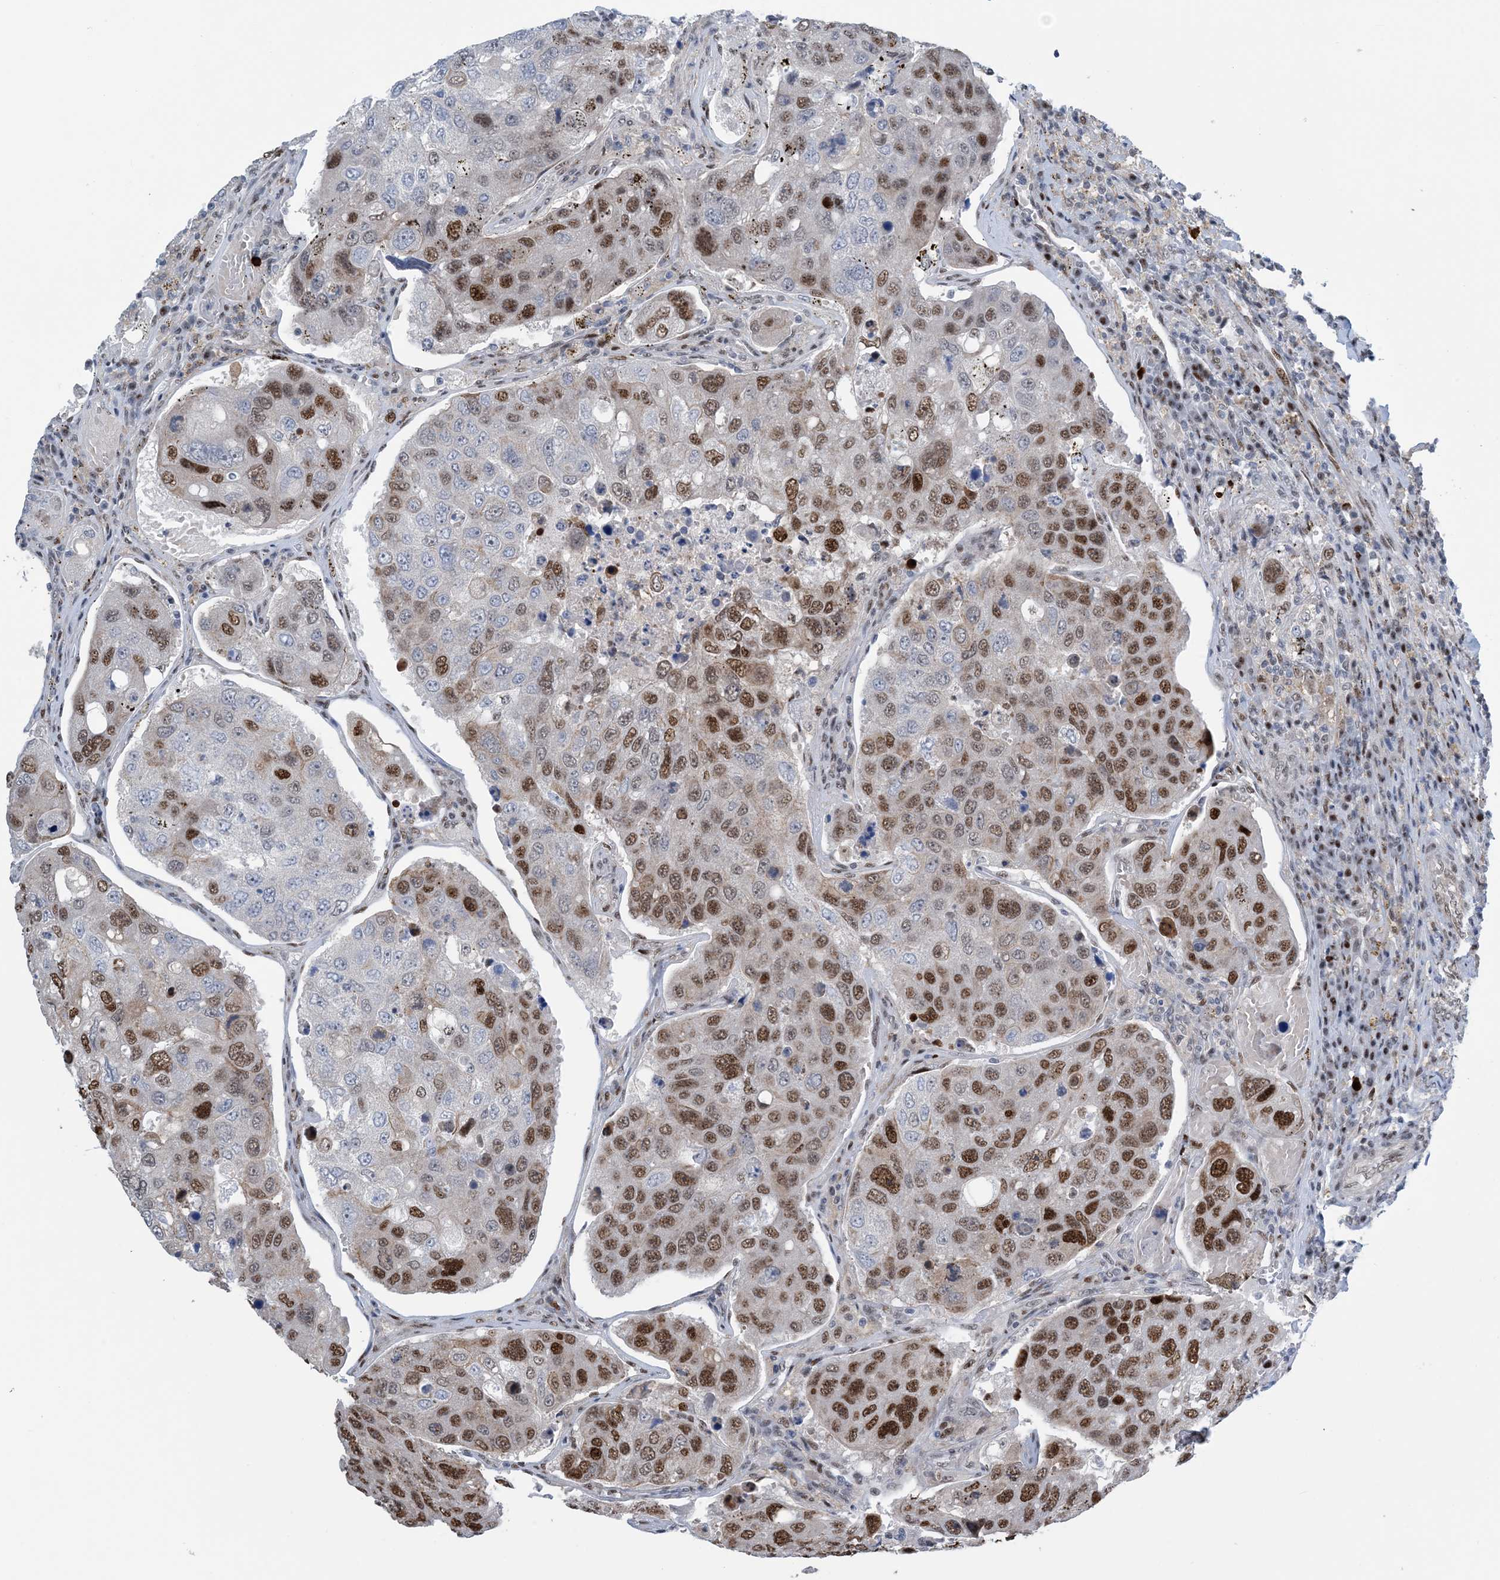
{"staining": {"intensity": "moderate", "quantity": ">75%", "location": "nuclear"}, "tissue": "urothelial cancer", "cell_type": "Tumor cells", "image_type": "cancer", "snomed": [{"axis": "morphology", "description": "Urothelial carcinoma, High grade"}, {"axis": "topography", "description": "Lymph node"}, {"axis": "topography", "description": "Urinary bladder"}], "caption": "An image of urothelial carcinoma (high-grade) stained for a protein demonstrates moderate nuclear brown staining in tumor cells.", "gene": "HEMK1", "patient": {"sex": "male", "age": 51}}